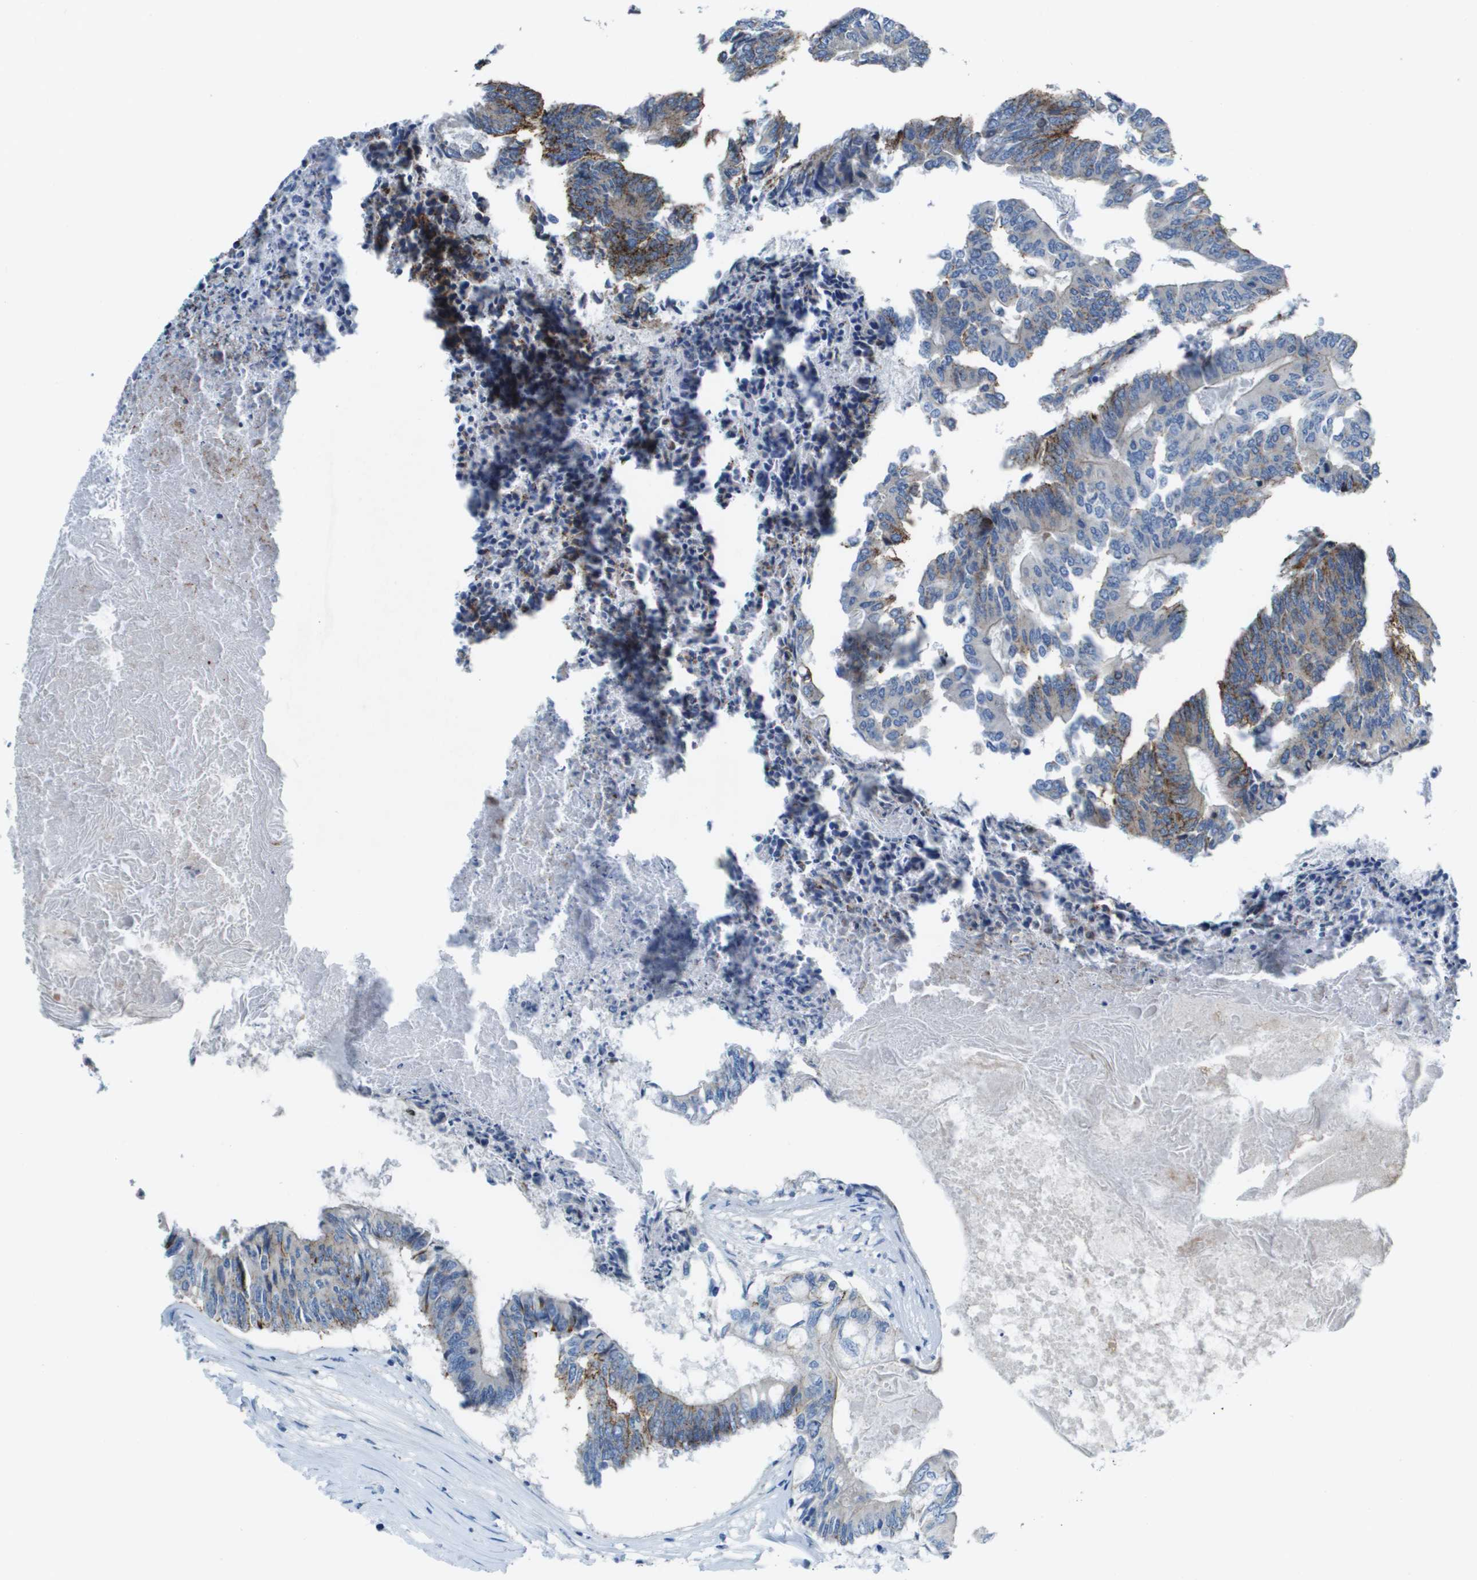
{"staining": {"intensity": "moderate", "quantity": "25%-75%", "location": "cytoplasmic/membranous"}, "tissue": "colorectal cancer", "cell_type": "Tumor cells", "image_type": "cancer", "snomed": [{"axis": "morphology", "description": "Adenocarcinoma, NOS"}, {"axis": "topography", "description": "Rectum"}], "caption": "A micrograph of human colorectal adenocarcinoma stained for a protein displays moderate cytoplasmic/membranous brown staining in tumor cells.", "gene": "SDC1", "patient": {"sex": "male", "age": 63}}